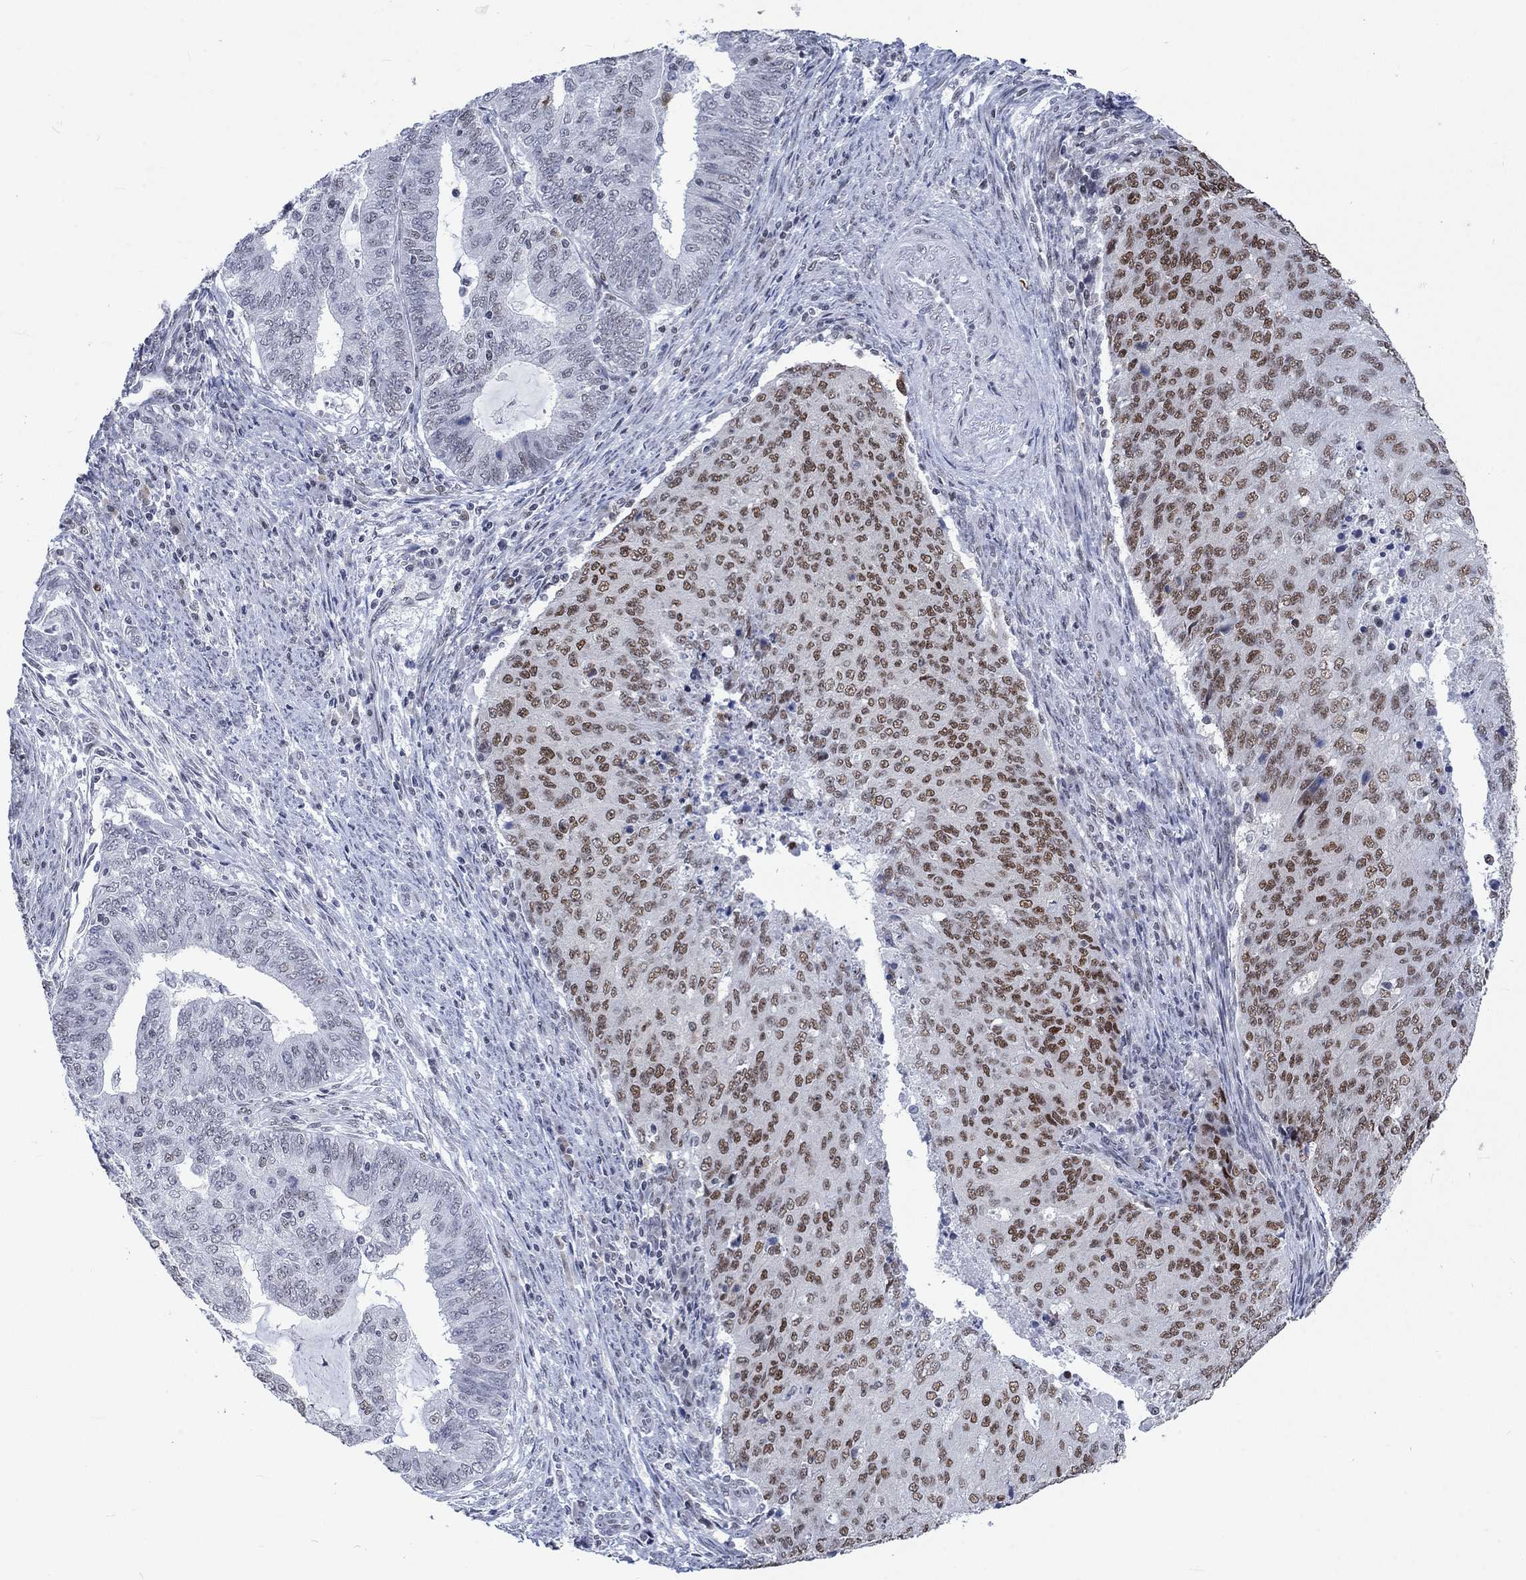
{"staining": {"intensity": "moderate", "quantity": "25%-75%", "location": "nuclear"}, "tissue": "endometrial cancer", "cell_type": "Tumor cells", "image_type": "cancer", "snomed": [{"axis": "morphology", "description": "Adenocarcinoma, NOS"}, {"axis": "topography", "description": "Endometrium"}], "caption": "Endometrial cancer (adenocarcinoma) tissue shows moderate nuclear staining in about 25%-75% of tumor cells, visualized by immunohistochemistry.", "gene": "HCFC1", "patient": {"sex": "female", "age": 82}}